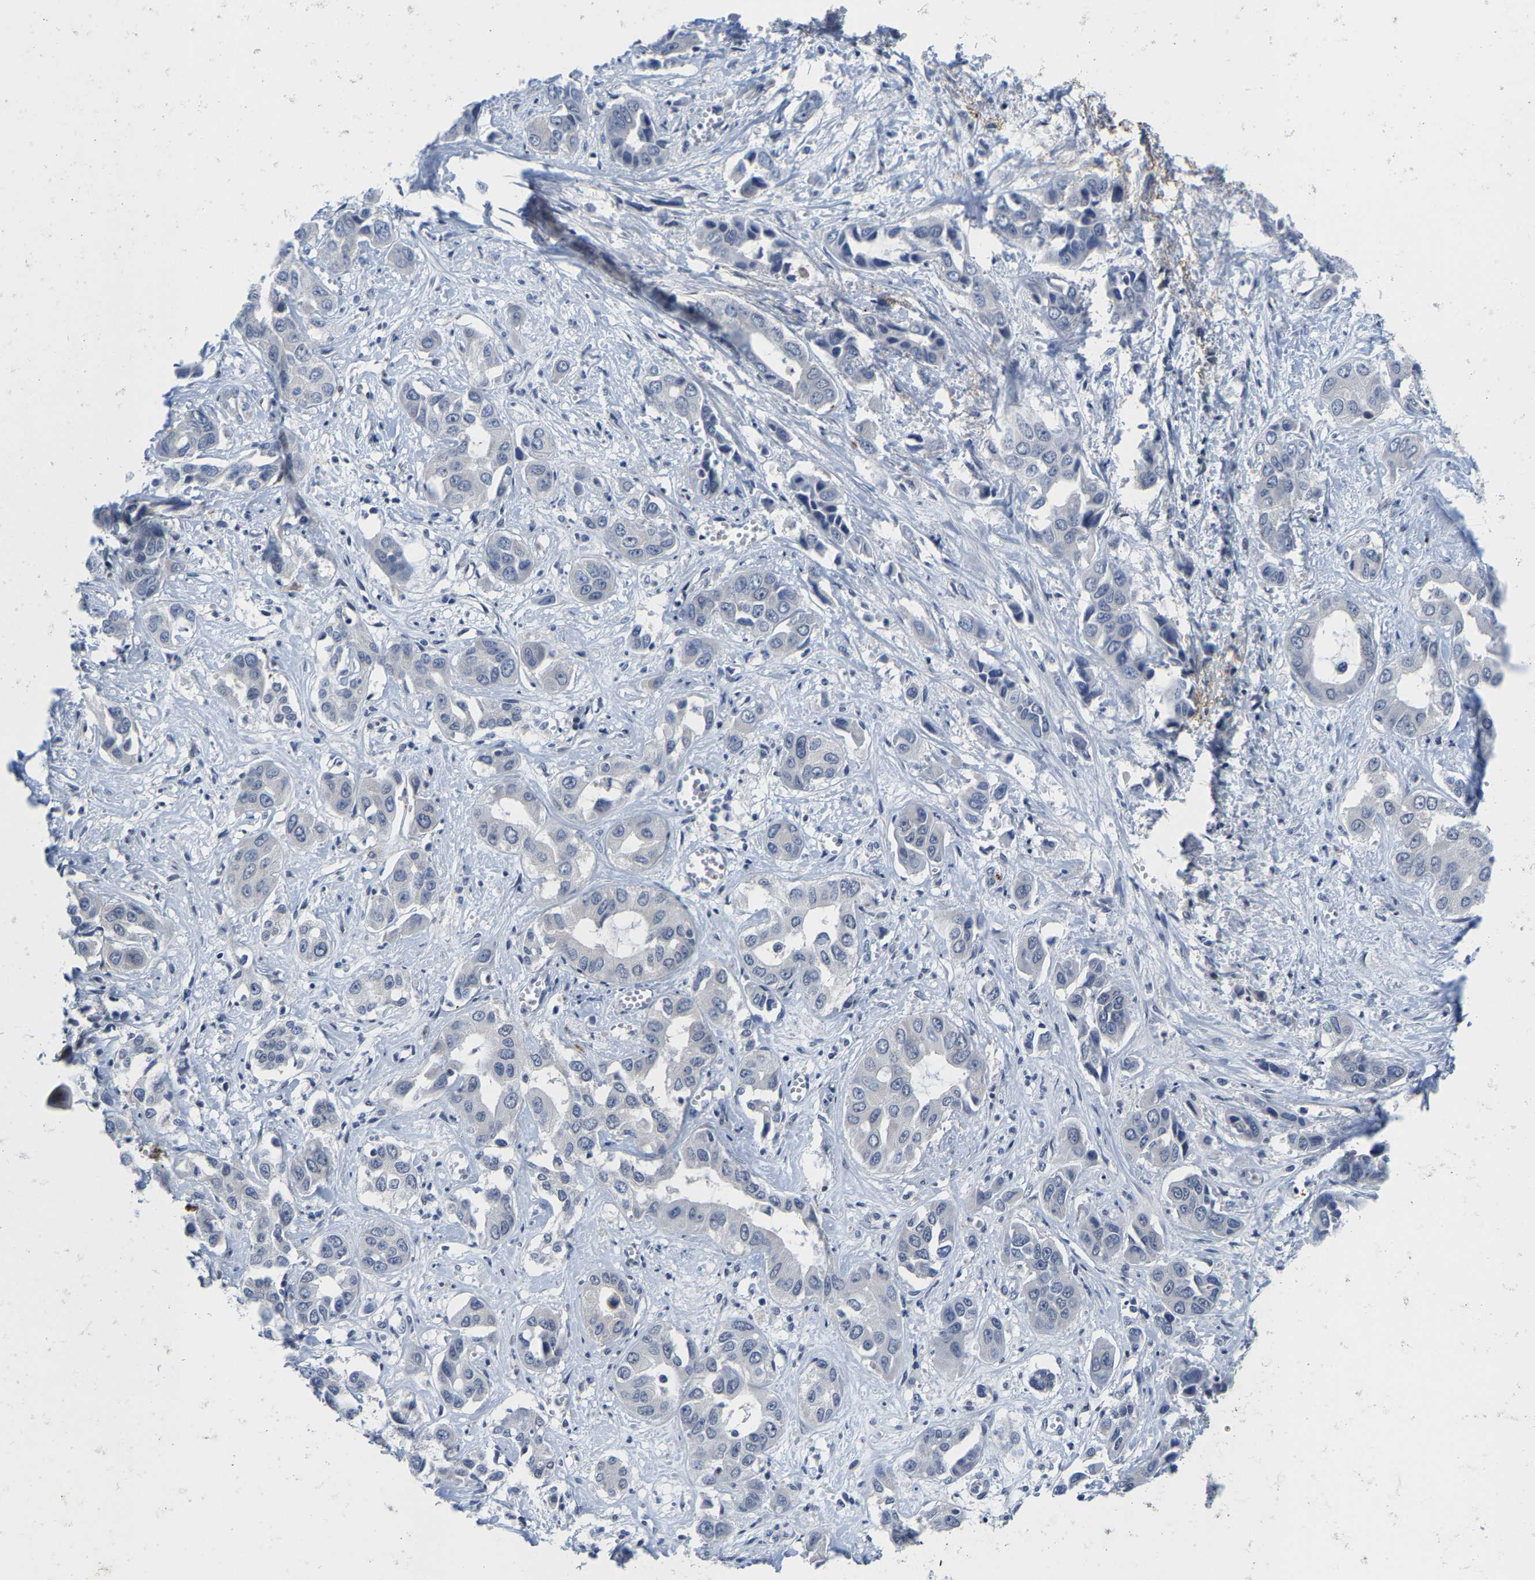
{"staining": {"intensity": "negative", "quantity": "none", "location": "none"}, "tissue": "liver cancer", "cell_type": "Tumor cells", "image_type": "cancer", "snomed": [{"axis": "morphology", "description": "Cholangiocarcinoma"}, {"axis": "topography", "description": "Liver"}], "caption": "Immunohistochemistry (IHC) image of neoplastic tissue: liver cholangiocarcinoma stained with DAB demonstrates no significant protein staining in tumor cells.", "gene": "SETD1B", "patient": {"sex": "female", "age": 52}}